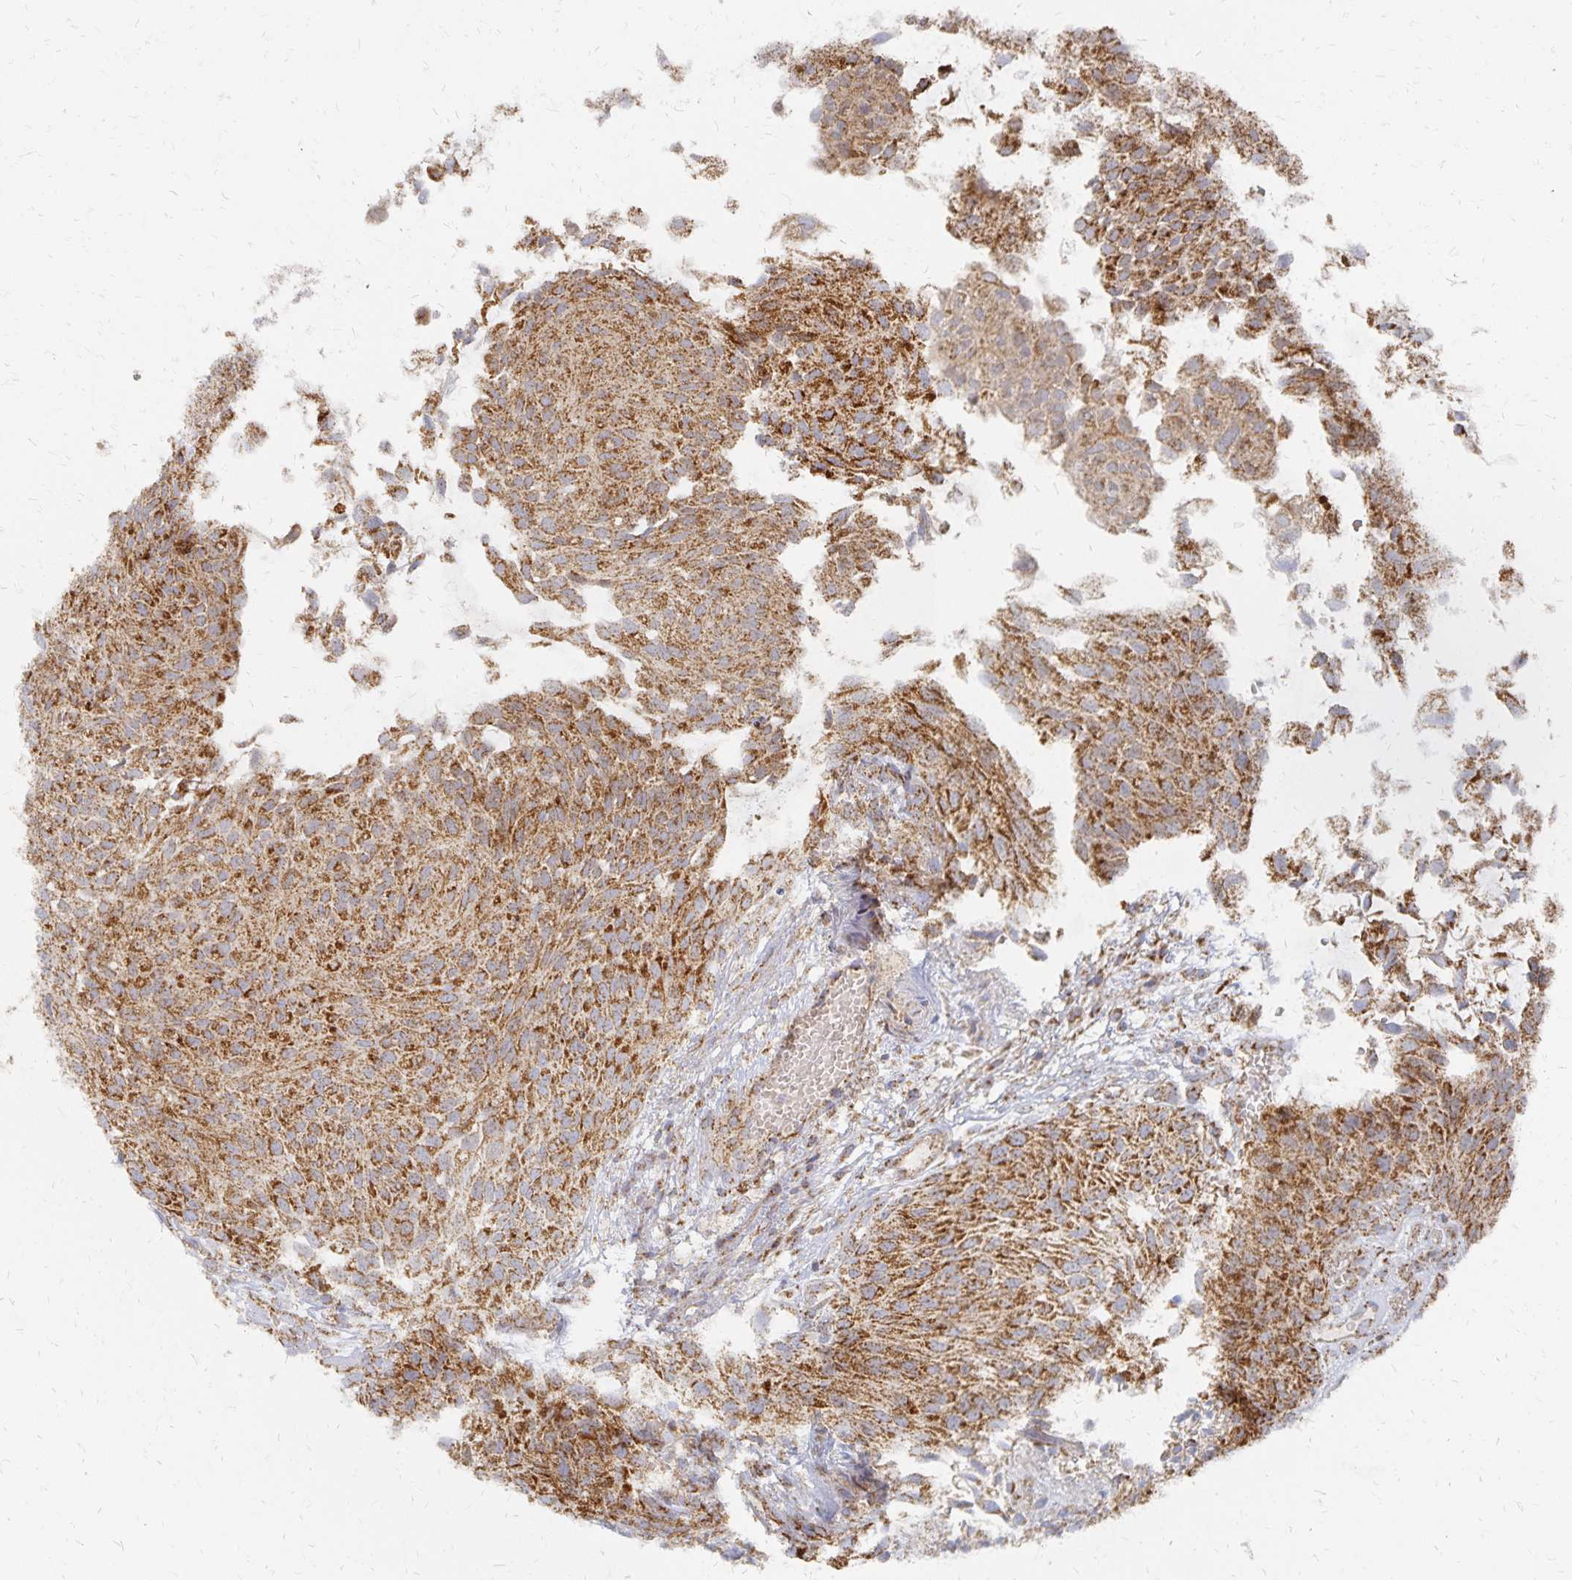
{"staining": {"intensity": "strong", "quantity": ">75%", "location": "cytoplasmic/membranous"}, "tissue": "urothelial cancer", "cell_type": "Tumor cells", "image_type": "cancer", "snomed": [{"axis": "morphology", "description": "Urothelial carcinoma, NOS"}, {"axis": "topography", "description": "Urinary bladder"}], "caption": "The micrograph shows staining of urothelial cancer, revealing strong cytoplasmic/membranous protein positivity (brown color) within tumor cells. (Brightfield microscopy of DAB IHC at high magnification).", "gene": "STOML2", "patient": {"sex": "male", "age": 84}}